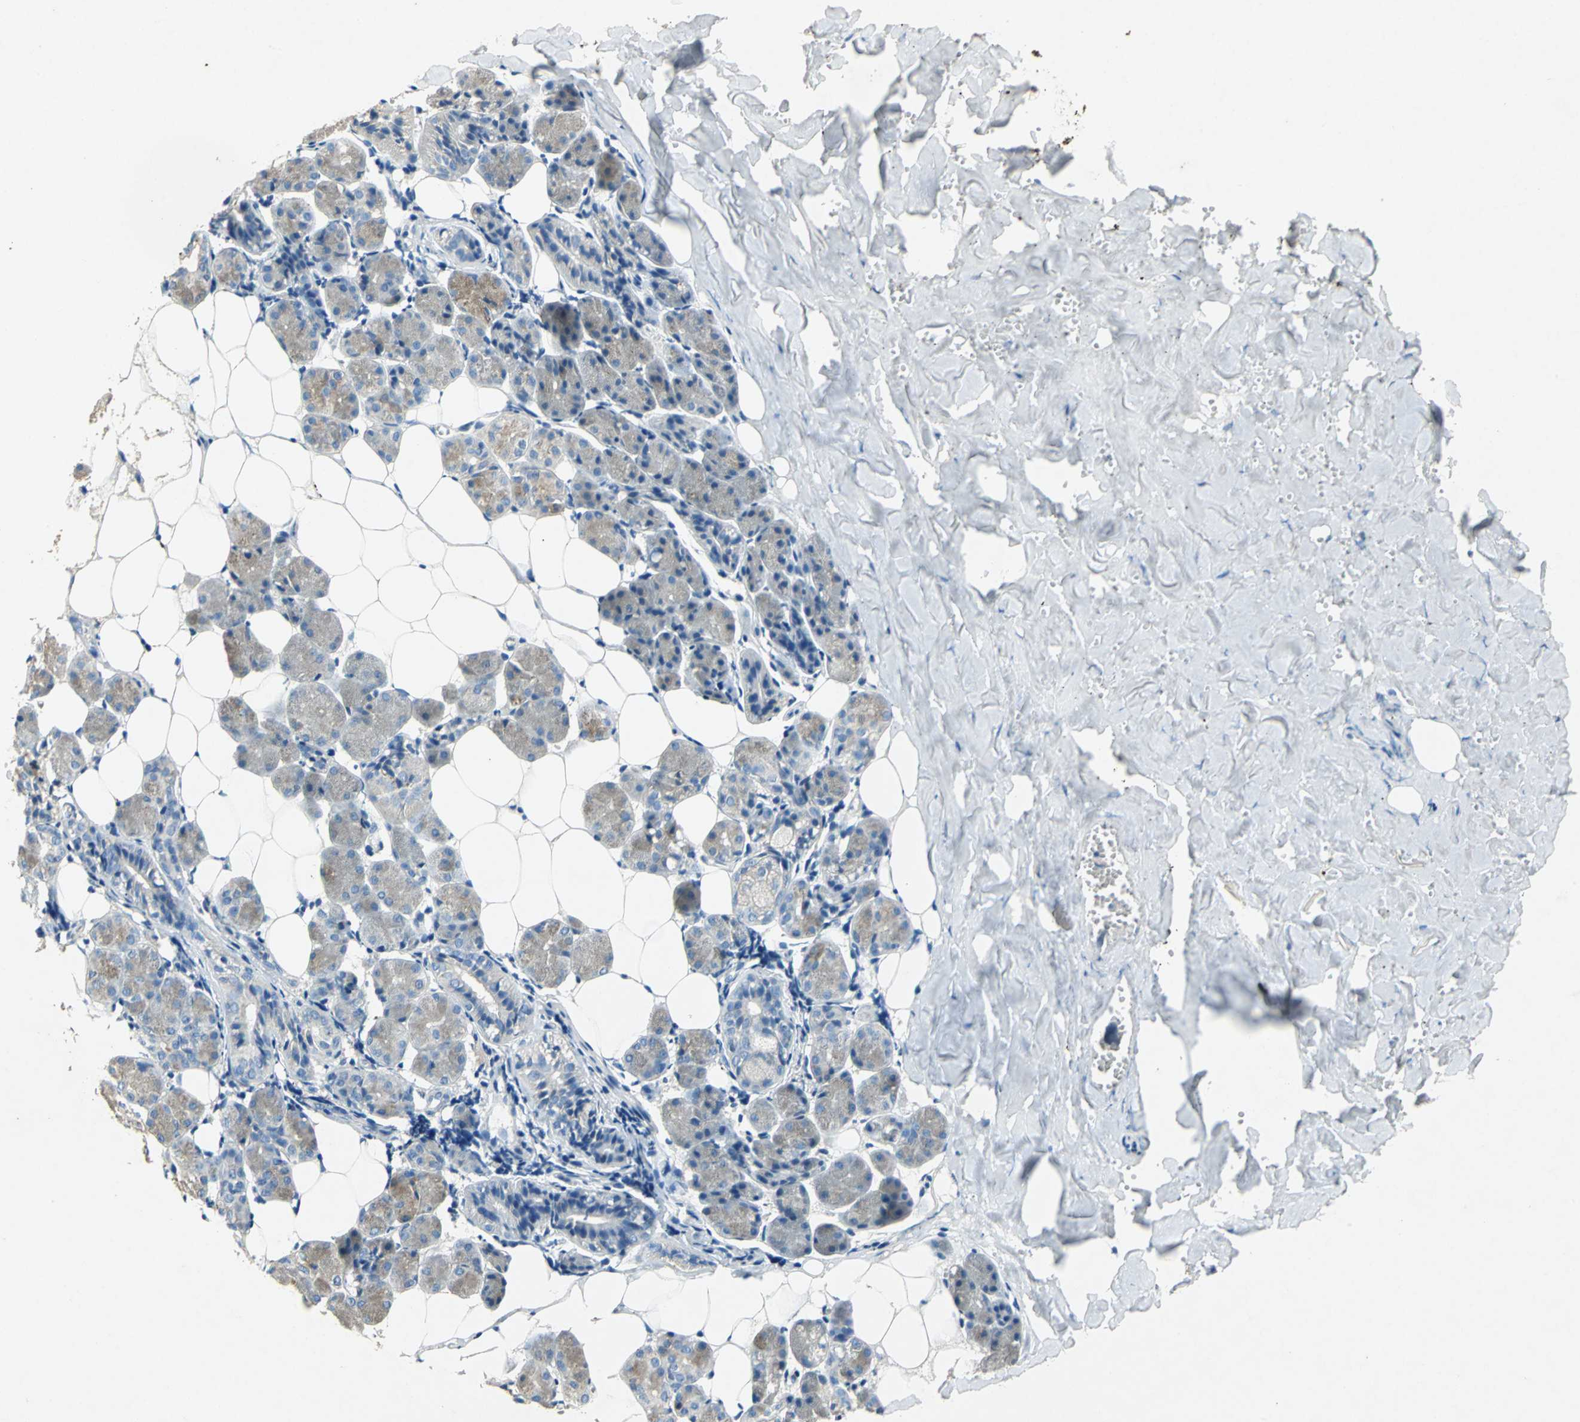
{"staining": {"intensity": "weak", "quantity": ">75%", "location": "cytoplasmic/membranous"}, "tissue": "salivary gland", "cell_type": "Glandular cells", "image_type": "normal", "snomed": [{"axis": "morphology", "description": "Normal tissue, NOS"}, {"axis": "morphology", "description": "Adenoma, NOS"}, {"axis": "topography", "description": "Salivary gland"}], "caption": "A brown stain labels weak cytoplasmic/membranous expression of a protein in glandular cells of normal human salivary gland. (DAB = brown stain, brightfield microscopy at high magnification).", "gene": "ADAMTS5", "patient": {"sex": "female", "age": 32}}